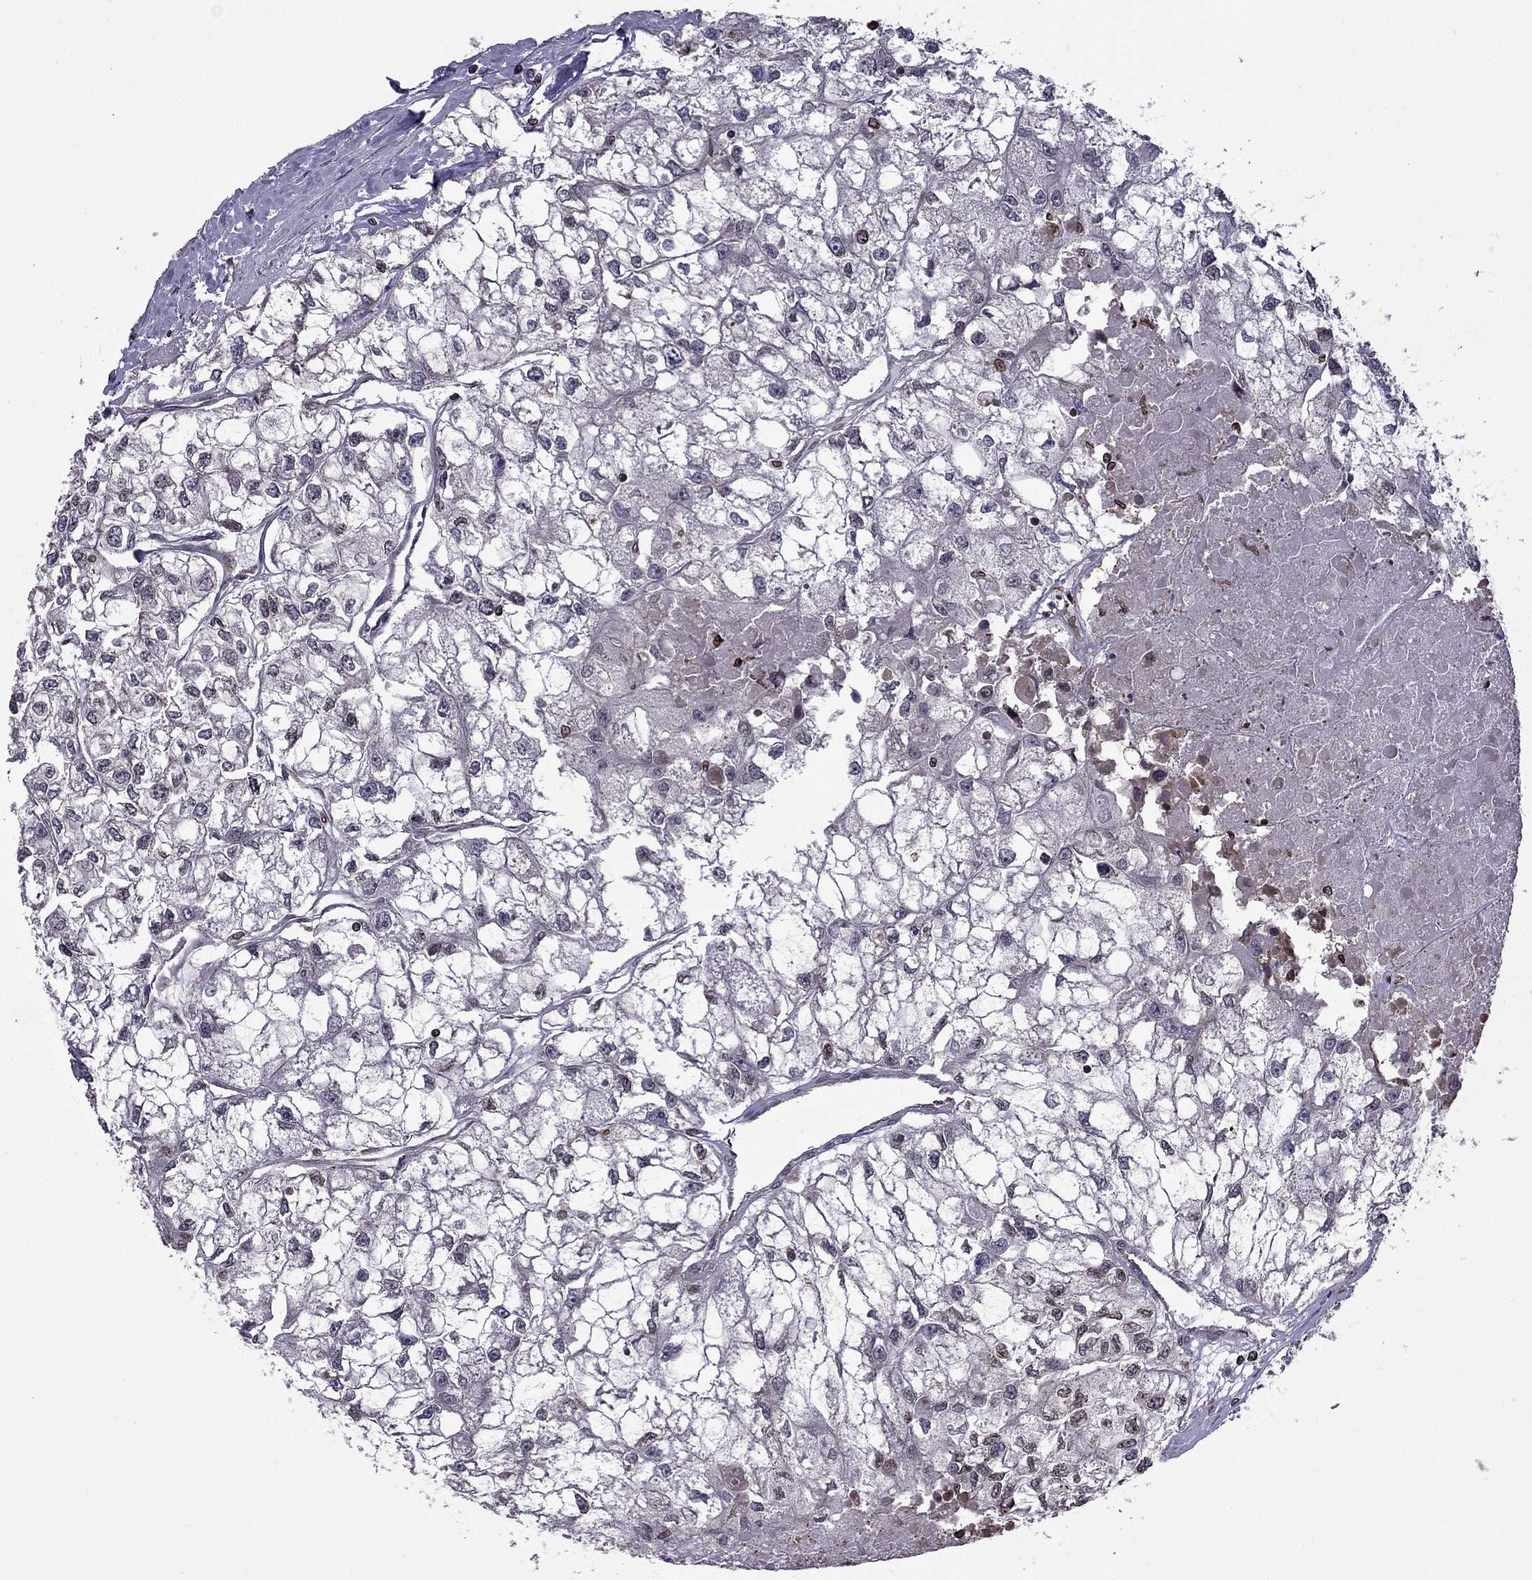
{"staining": {"intensity": "negative", "quantity": "none", "location": "none"}, "tissue": "renal cancer", "cell_type": "Tumor cells", "image_type": "cancer", "snomed": [{"axis": "morphology", "description": "Adenocarcinoma, NOS"}, {"axis": "topography", "description": "Kidney"}], "caption": "There is no significant expression in tumor cells of renal adenocarcinoma.", "gene": "CDC42BPA", "patient": {"sex": "male", "age": 56}}